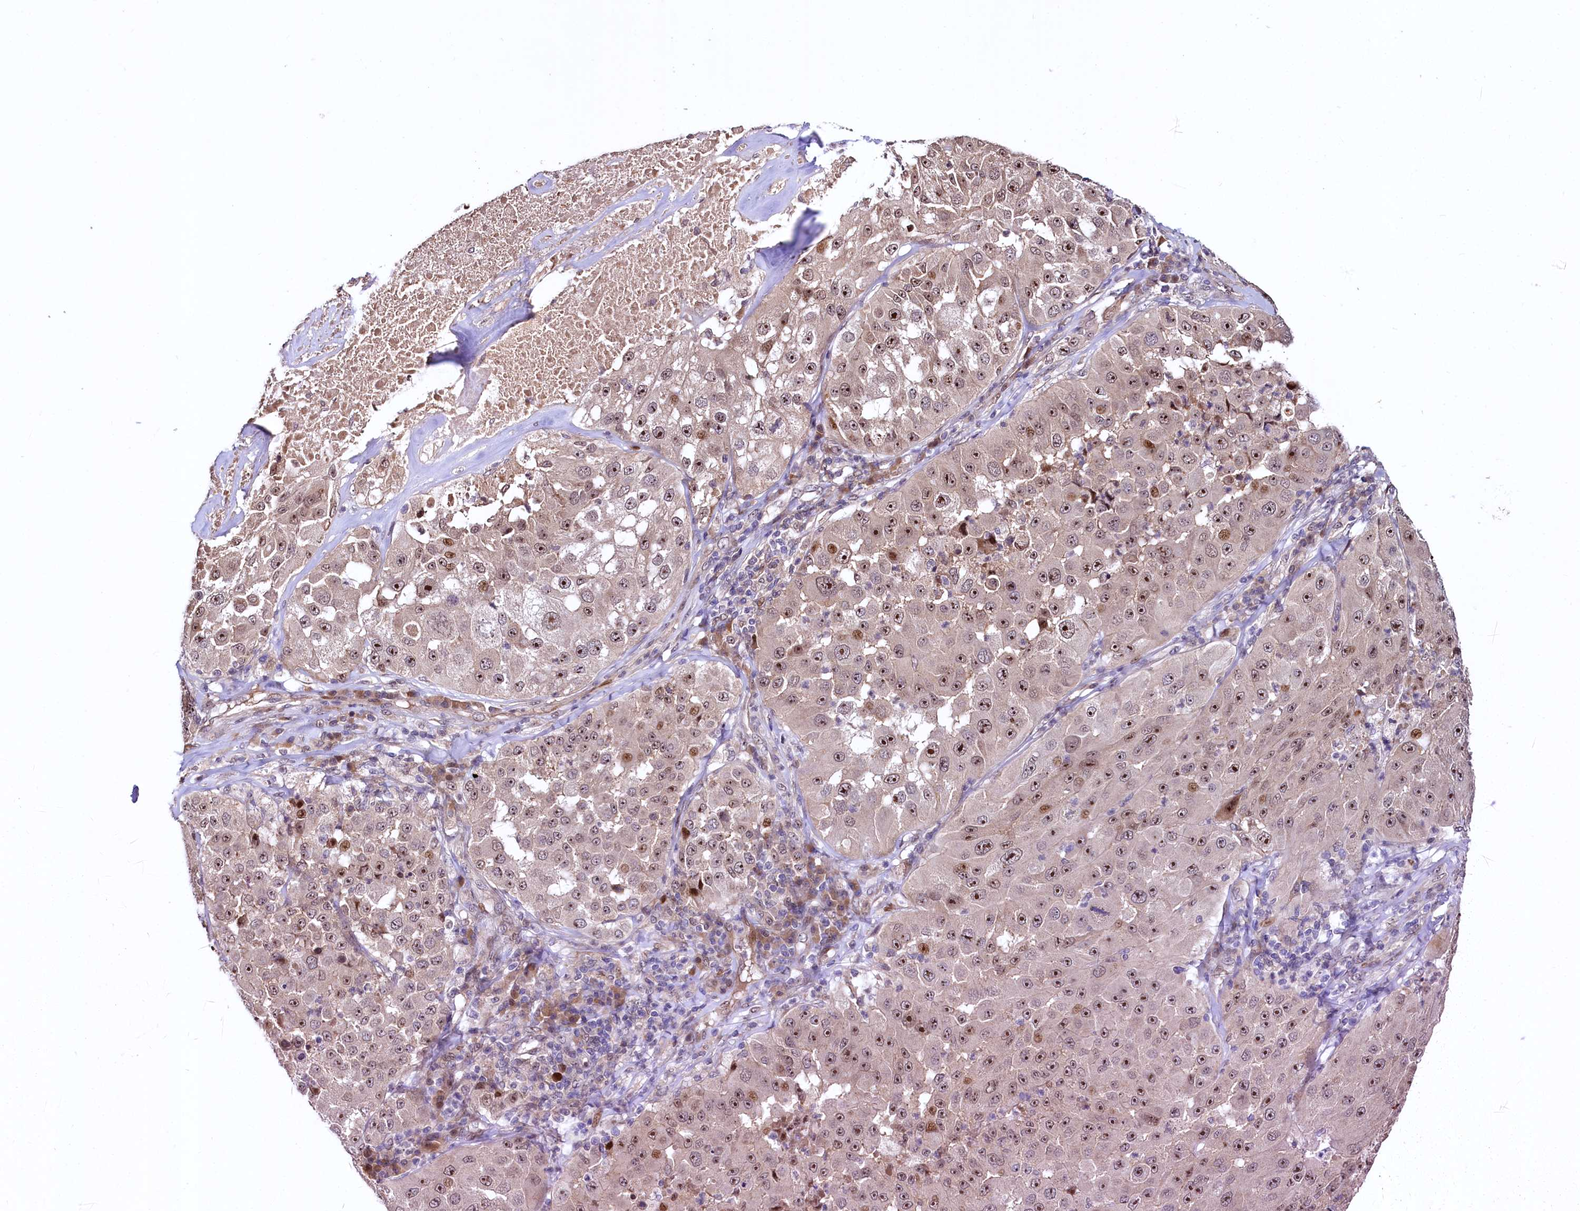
{"staining": {"intensity": "strong", "quantity": ">75%", "location": "nuclear"}, "tissue": "melanoma", "cell_type": "Tumor cells", "image_type": "cancer", "snomed": [{"axis": "morphology", "description": "Malignant melanoma, Metastatic site"}, {"axis": "topography", "description": "Lymph node"}], "caption": "Melanoma stained for a protein (brown) exhibits strong nuclear positive positivity in about >75% of tumor cells.", "gene": "N4BP2L1", "patient": {"sex": "male", "age": 62}}